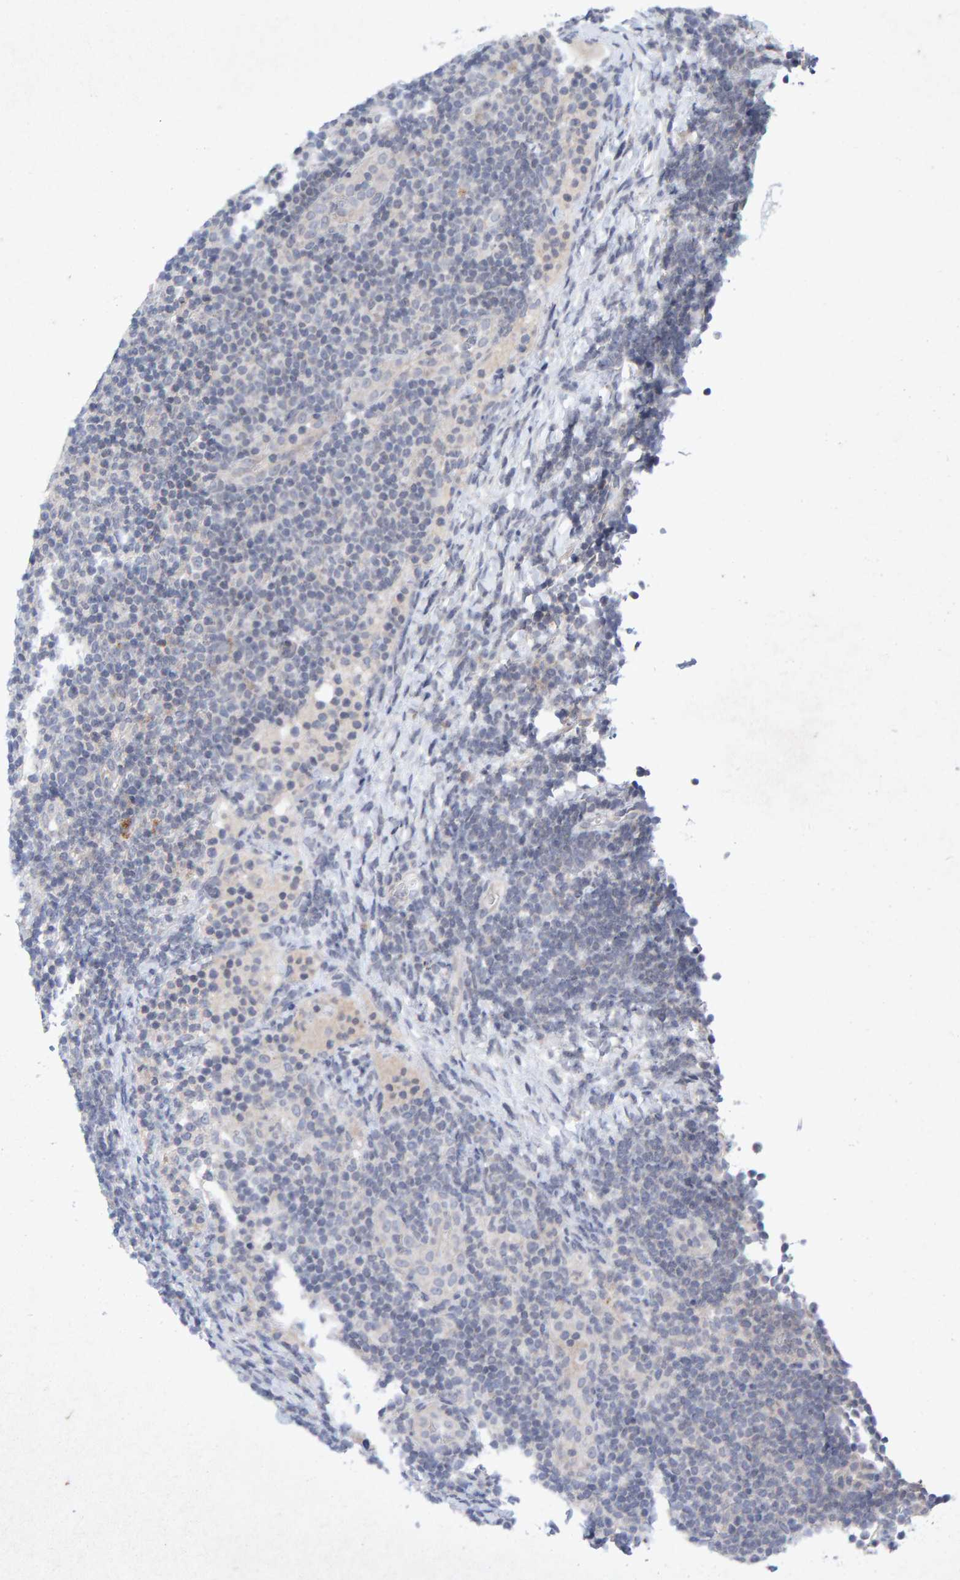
{"staining": {"intensity": "negative", "quantity": "none", "location": "none"}, "tissue": "lymphoma", "cell_type": "Tumor cells", "image_type": "cancer", "snomed": [{"axis": "morphology", "description": "Malignant lymphoma, non-Hodgkin's type, Low grade"}, {"axis": "topography", "description": "Lymph node"}], "caption": "This image is of malignant lymphoma, non-Hodgkin's type (low-grade) stained with immunohistochemistry (IHC) to label a protein in brown with the nuclei are counter-stained blue. There is no expression in tumor cells.", "gene": "CDH2", "patient": {"sex": "male", "age": 83}}